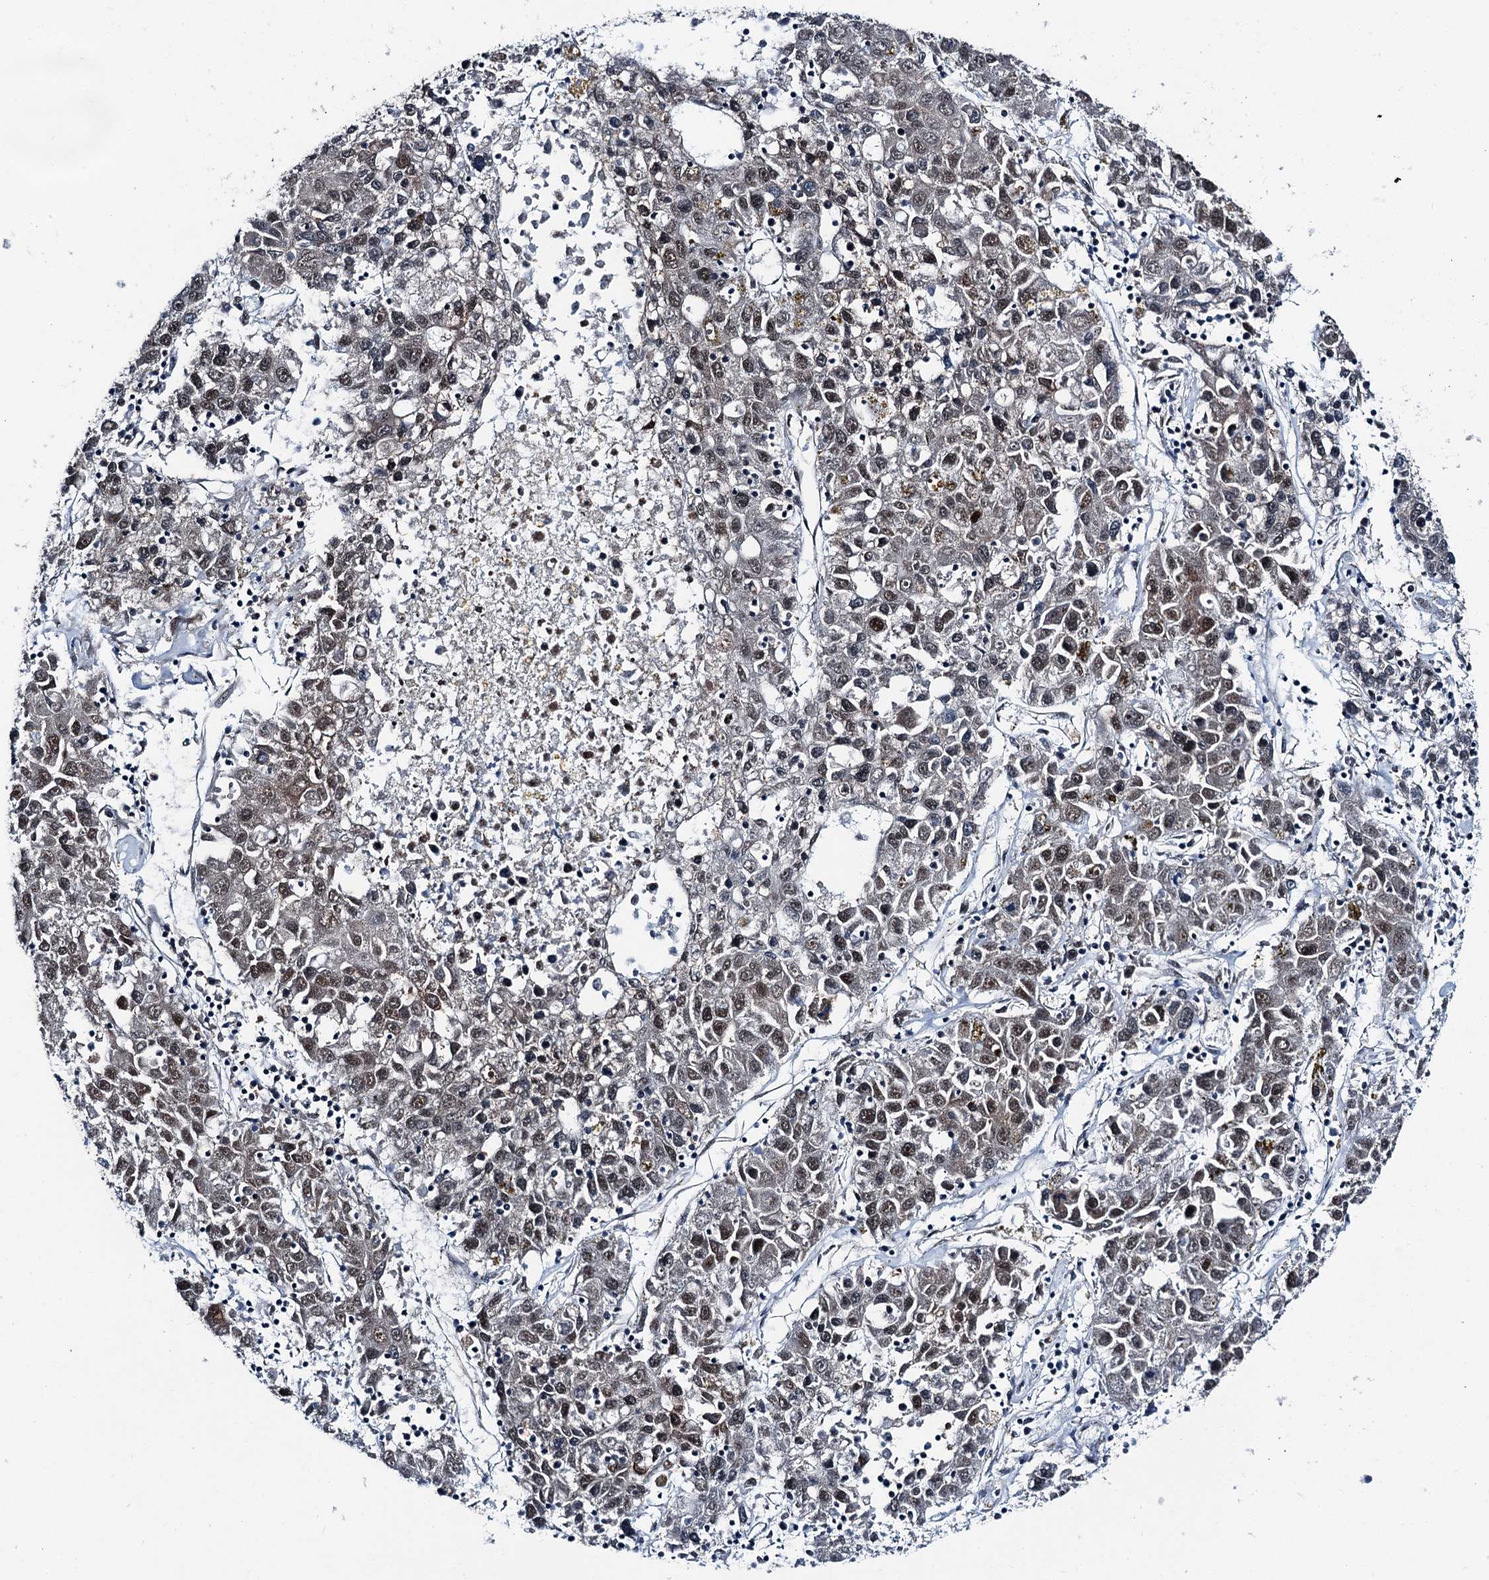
{"staining": {"intensity": "moderate", "quantity": "25%-75%", "location": "nuclear"}, "tissue": "liver cancer", "cell_type": "Tumor cells", "image_type": "cancer", "snomed": [{"axis": "morphology", "description": "Carcinoma, Hepatocellular, NOS"}, {"axis": "topography", "description": "Liver"}], "caption": "Tumor cells reveal moderate nuclear positivity in about 25%-75% of cells in hepatocellular carcinoma (liver).", "gene": "PSMD13", "patient": {"sex": "male", "age": 49}}